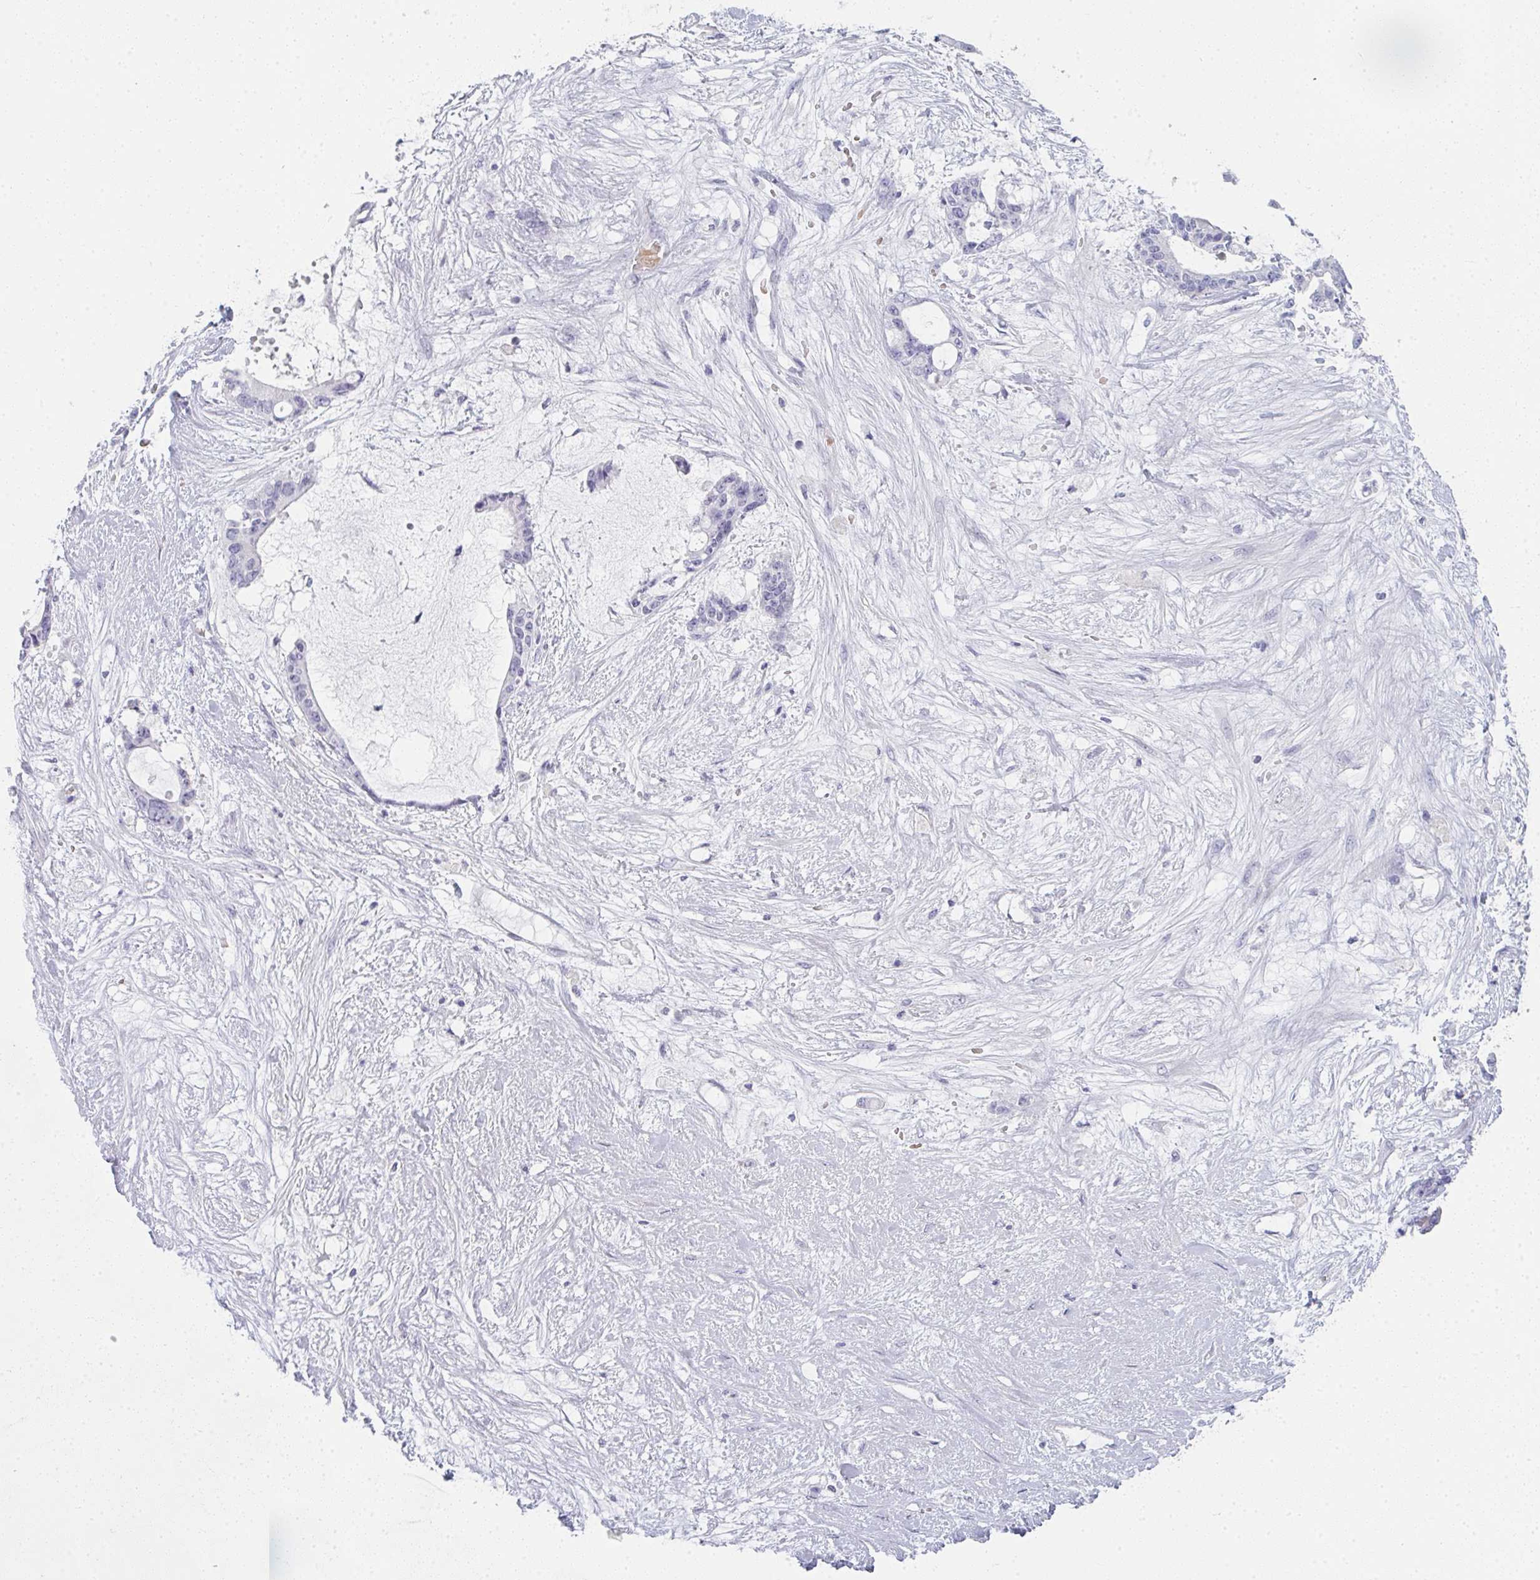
{"staining": {"intensity": "negative", "quantity": "none", "location": "none"}, "tissue": "liver cancer", "cell_type": "Tumor cells", "image_type": "cancer", "snomed": [{"axis": "morphology", "description": "Normal tissue, NOS"}, {"axis": "morphology", "description": "Cholangiocarcinoma"}, {"axis": "topography", "description": "Liver"}, {"axis": "topography", "description": "Peripheral nerve tissue"}], "caption": "Liver cholangiocarcinoma stained for a protein using immunohistochemistry displays no expression tumor cells.", "gene": "NEU2", "patient": {"sex": "female", "age": 73}}